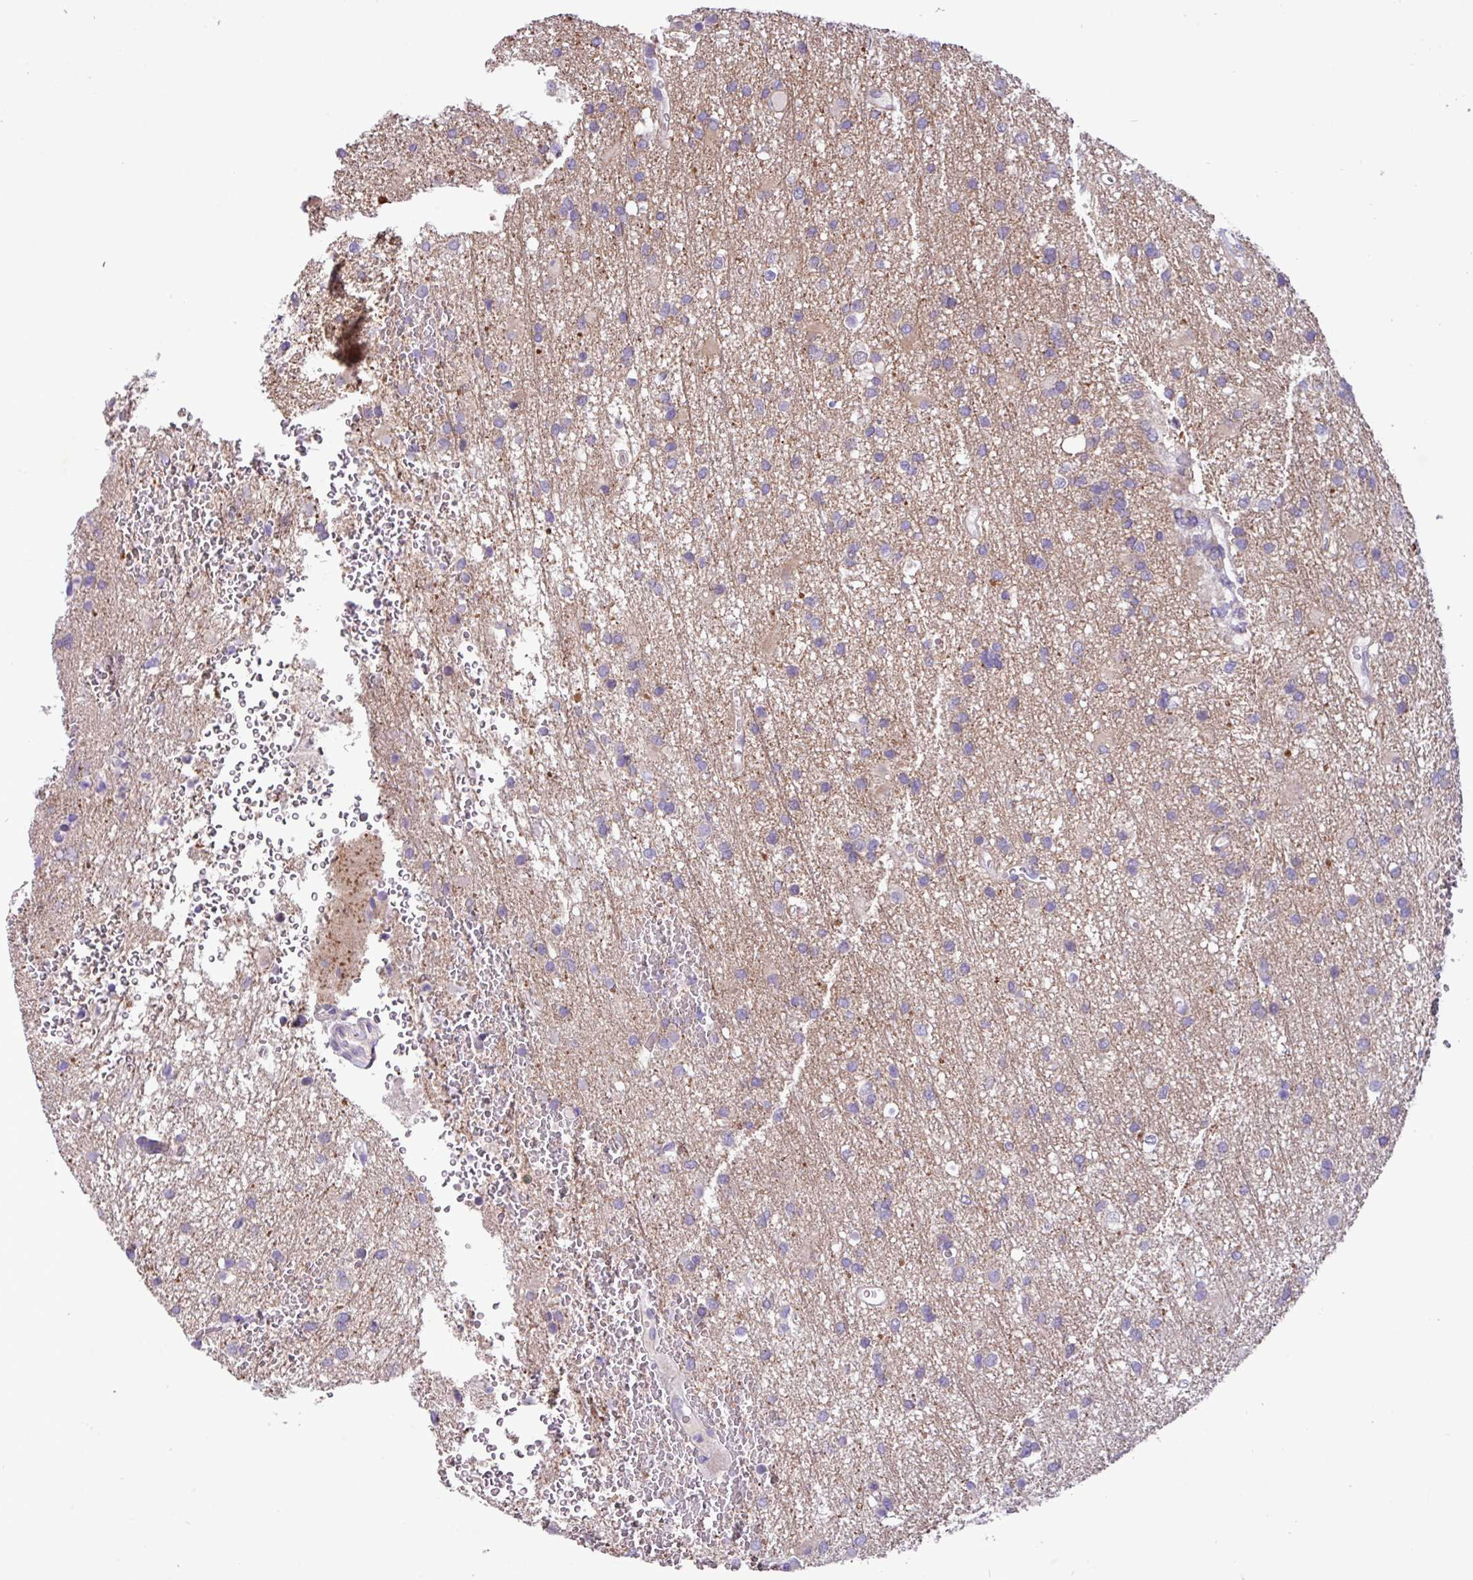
{"staining": {"intensity": "negative", "quantity": "none", "location": "none"}, "tissue": "glioma", "cell_type": "Tumor cells", "image_type": "cancer", "snomed": [{"axis": "morphology", "description": "Glioma, malignant, High grade"}, {"axis": "topography", "description": "Brain"}], "caption": "Malignant glioma (high-grade) was stained to show a protein in brown. There is no significant staining in tumor cells. The staining is performed using DAB brown chromogen with nuclei counter-stained in using hematoxylin.", "gene": "PAX8", "patient": {"sex": "female", "age": 74}}